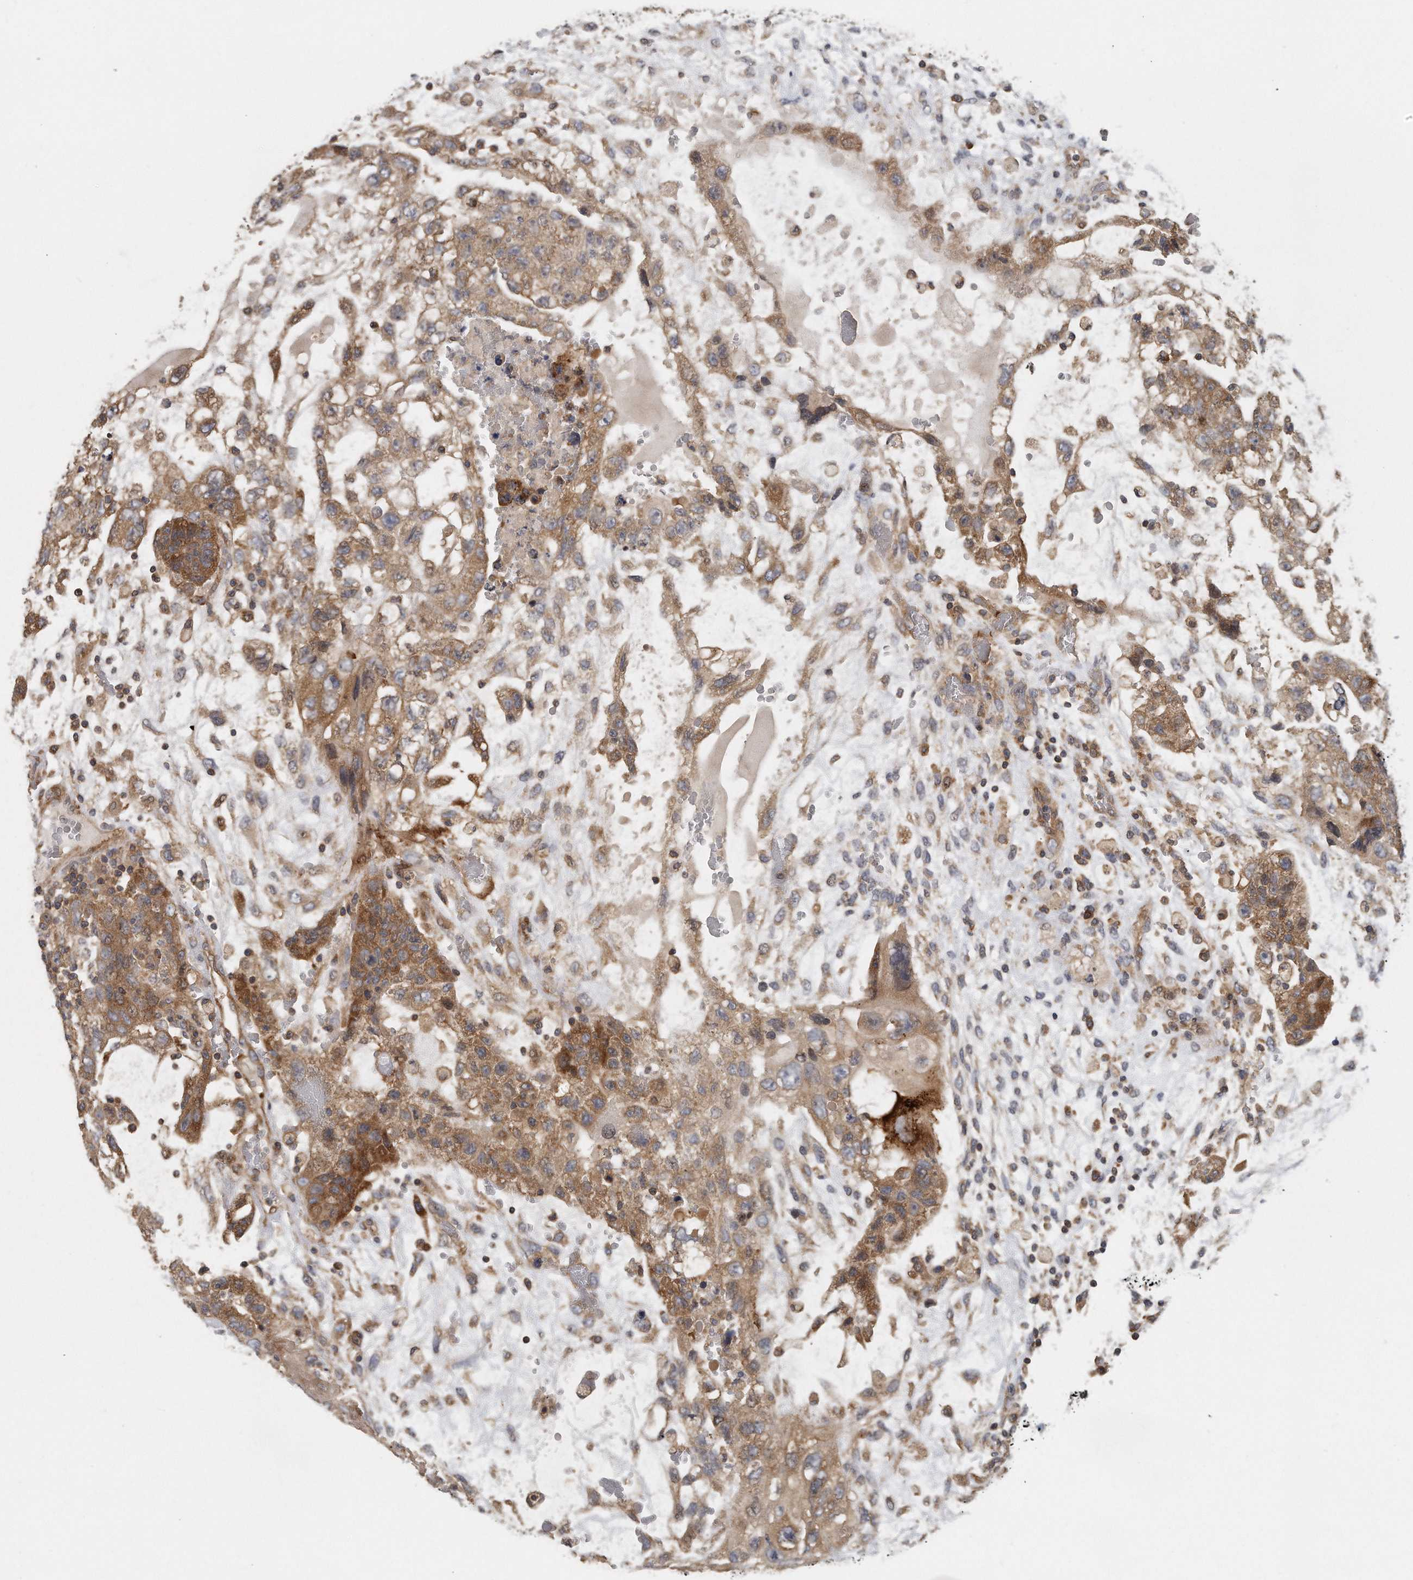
{"staining": {"intensity": "moderate", "quantity": ">75%", "location": "cytoplasmic/membranous"}, "tissue": "testis cancer", "cell_type": "Tumor cells", "image_type": "cancer", "snomed": [{"axis": "morphology", "description": "Carcinoma, Embryonal, NOS"}, {"axis": "topography", "description": "Testis"}], "caption": "A brown stain labels moderate cytoplasmic/membranous staining of a protein in human testis embryonal carcinoma tumor cells.", "gene": "EIF3I", "patient": {"sex": "male", "age": 36}}